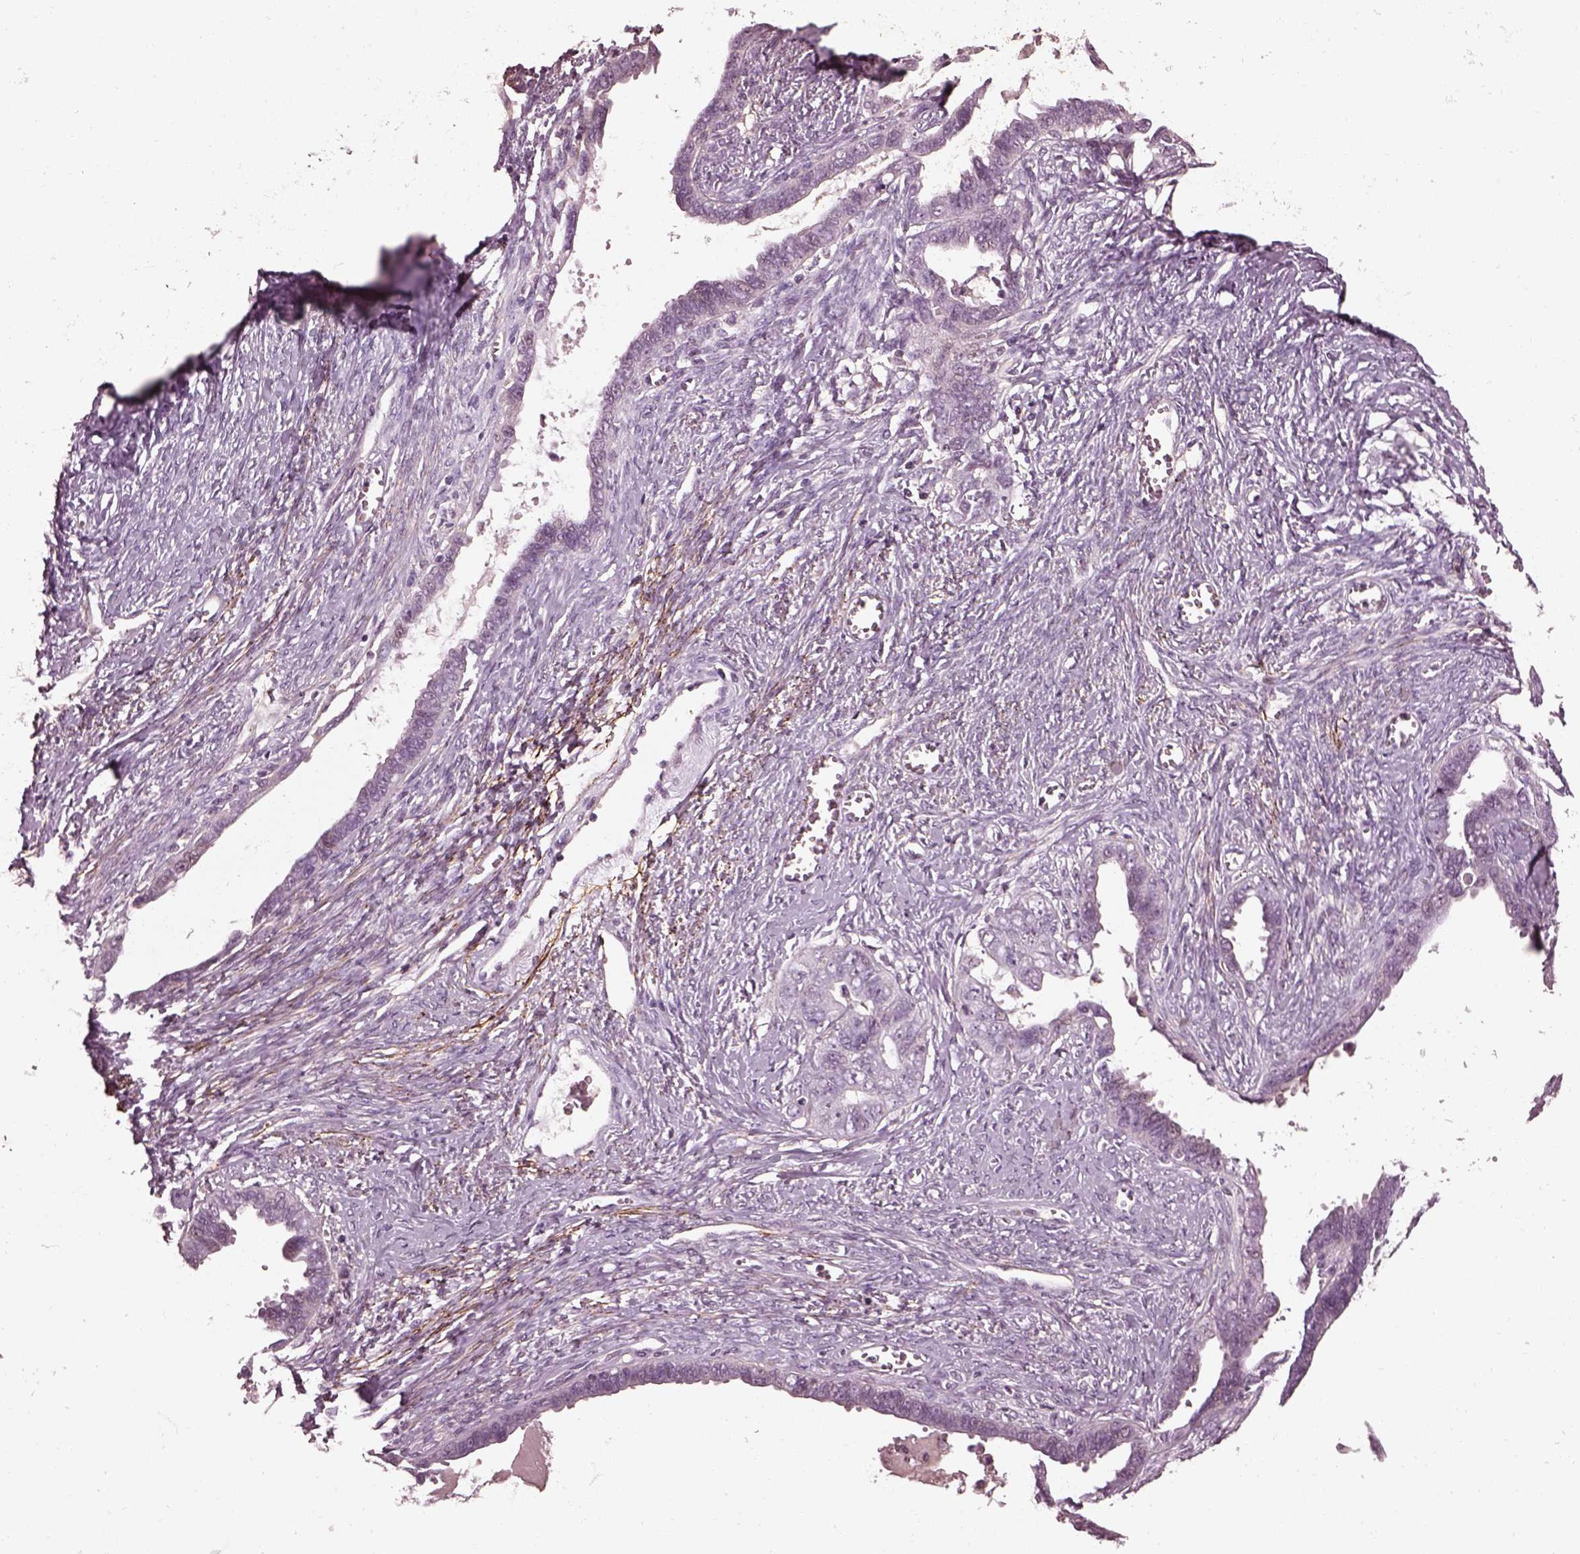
{"staining": {"intensity": "negative", "quantity": "none", "location": "none"}, "tissue": "ovarian cancer", "cell_type": "Tumor cells", "image_type": "cancer", "snomed": [{"axis": "morphology", "description": "Cystadenocarcinoma, serous, NOS"}, {"axis": "topography", "description": "Ovary"}], "caption": "Tumor cells show no significant positivity in ovarian cancer. Nuclei are stained in blue.", "gene": "EFEMP1", "patient": {"sex": "female", "age": 69}}